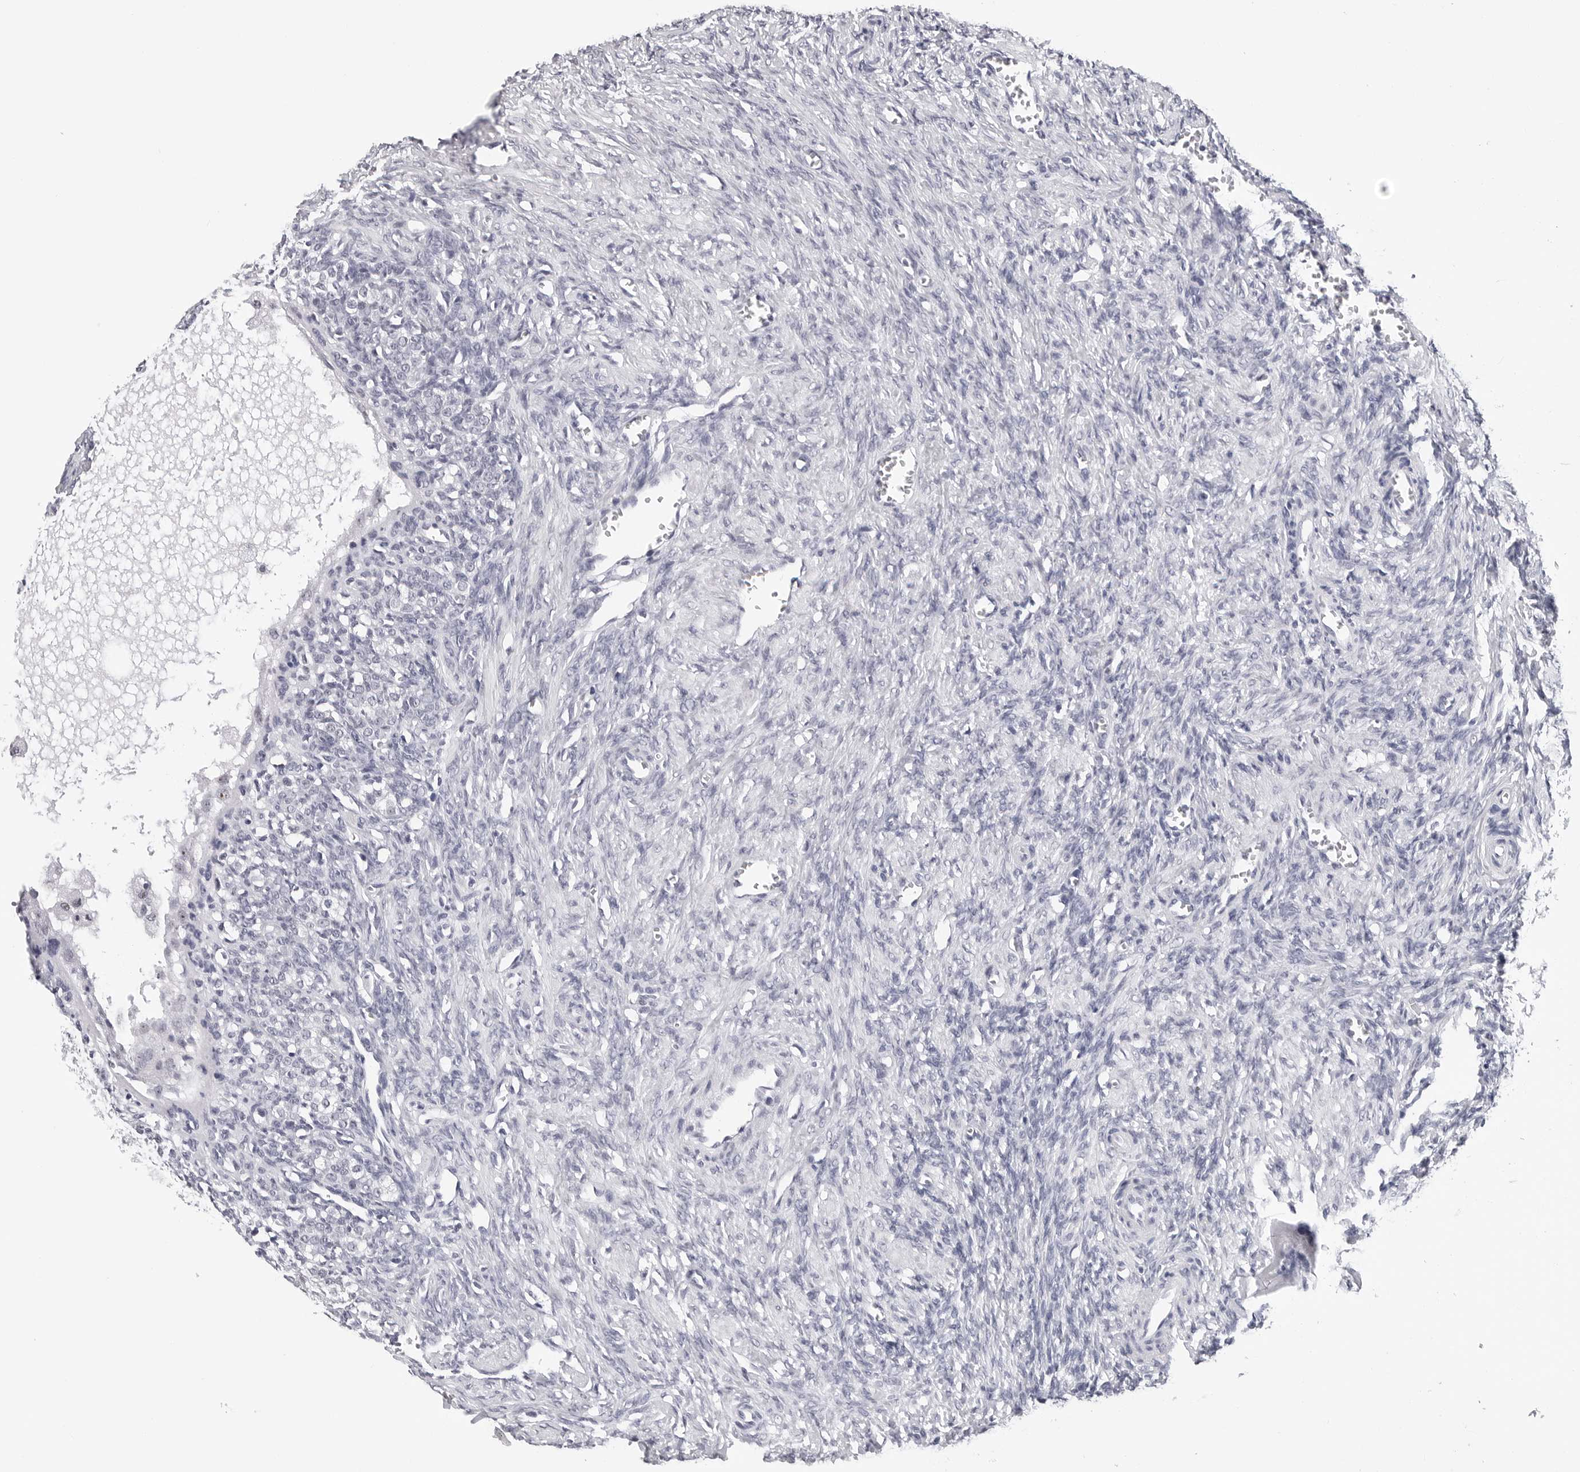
{"staining": {"intensity": "negative", "quantity": "none", "location": "none"}, "tissue": "ovary", "cell_type": "Ovarian stroma cells", "image_type": "normal", "snomed": [{"axis": "morphology", "description": "Normal tissue, NOS"}, {"axis": "topography", "description": "Ovary"}], "caption": "Immunohistochemical staining of benign ovary reveals no significant expression in ovarian stroma cells.", "gene": "GNL2", "patient": {"sex": "female", "age": 27}}